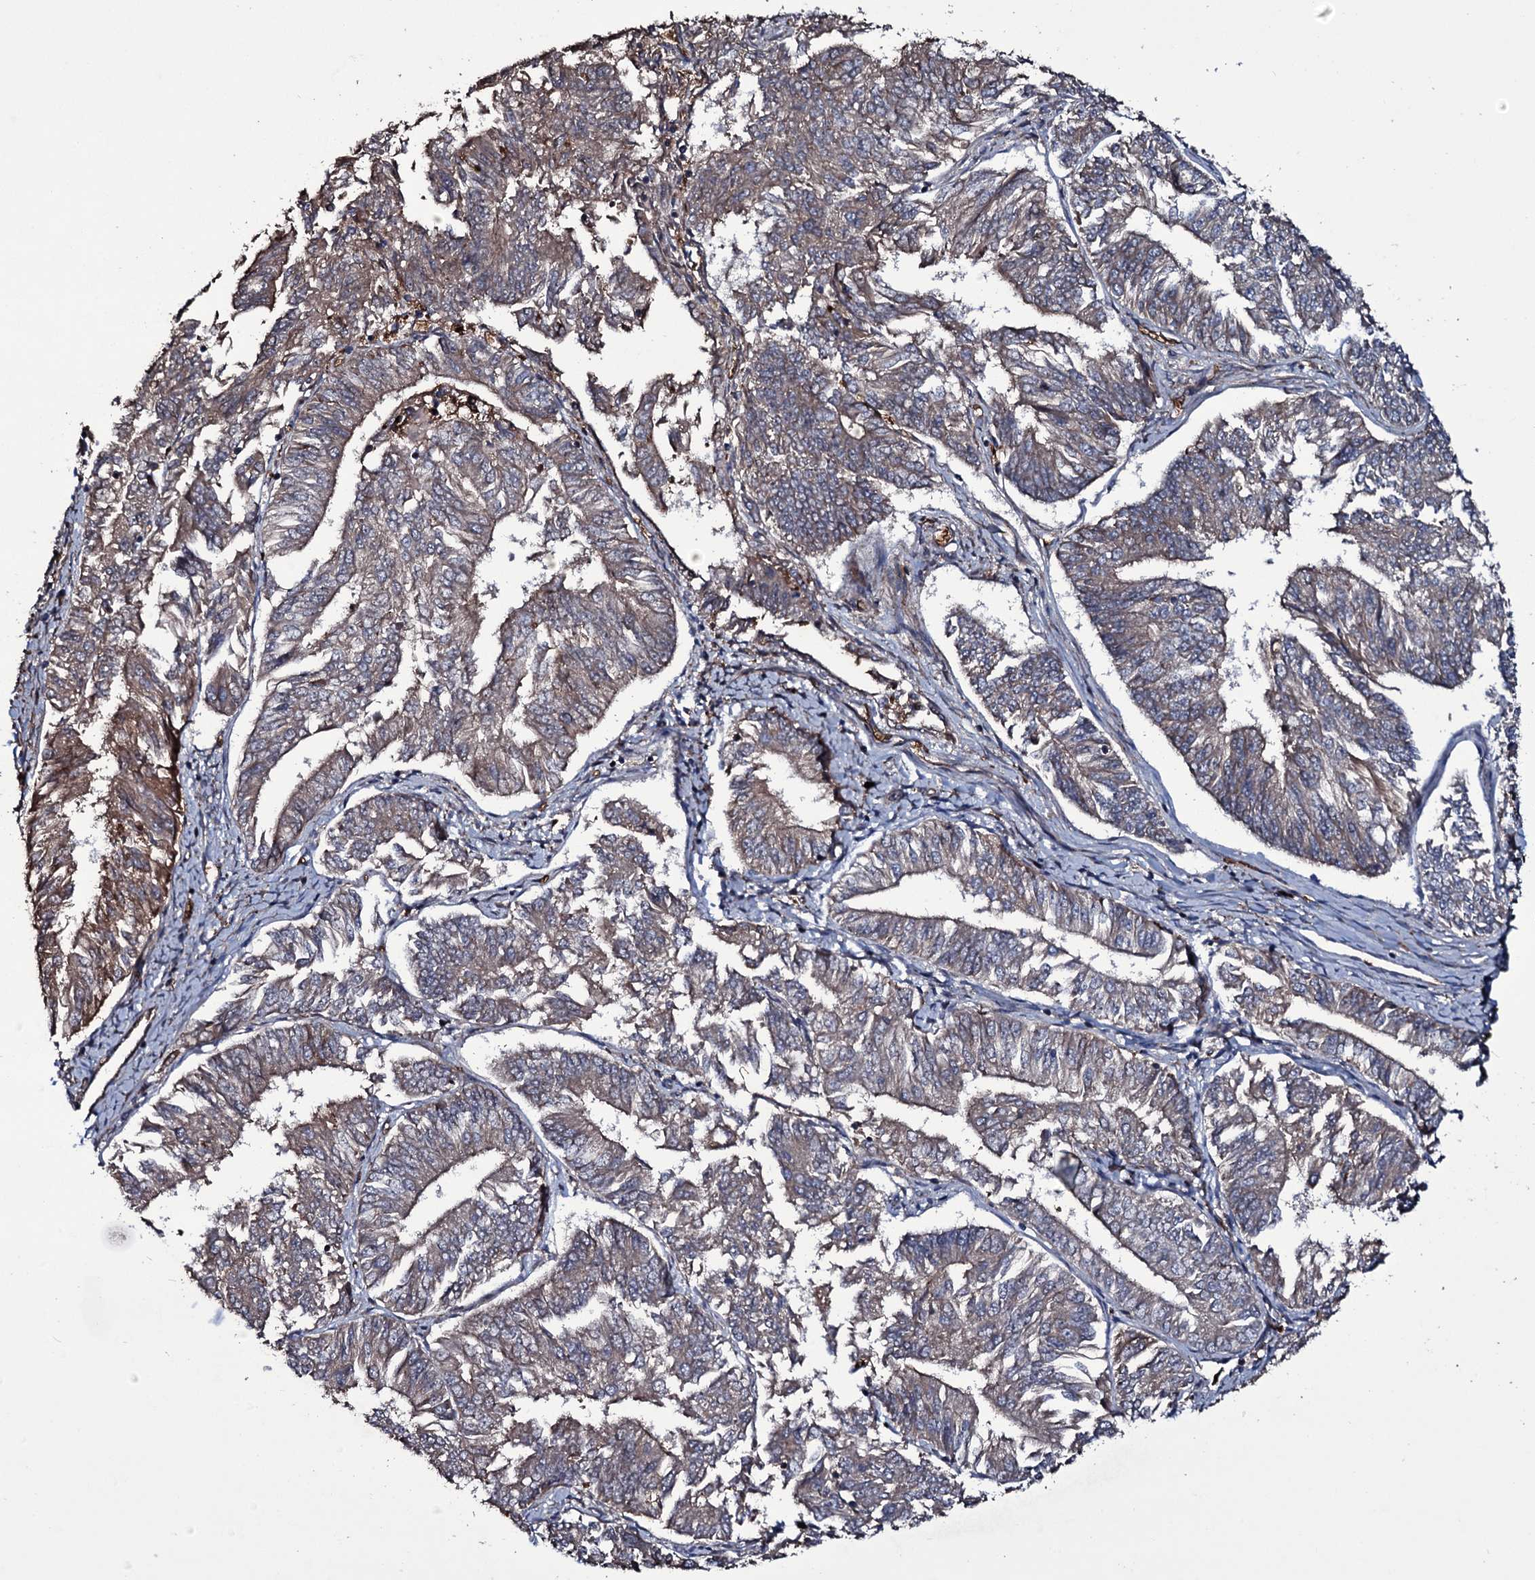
{"staining": {"intensity": "weak", "quantity": "25%-75%", "location": "cytoplasmic/membranous"}, "tissue": "endometrial cancer", "cell_type": "Tumor cells", "image_type": "cancer", "snomed": [{"axis": "morphology", "description": "Adenocarcinoma, NOS"}, {"axis": "topography", "description": "Endometrium"}], "caption": "Immunohistochemical staining of endometrial cancer shows low levels of weak cytoplasmic/membranous expression in approximately 25%-75% of tumor cells.", "gene": "ZSWIM8", "patient": {"sex": "female", "age": 58}}